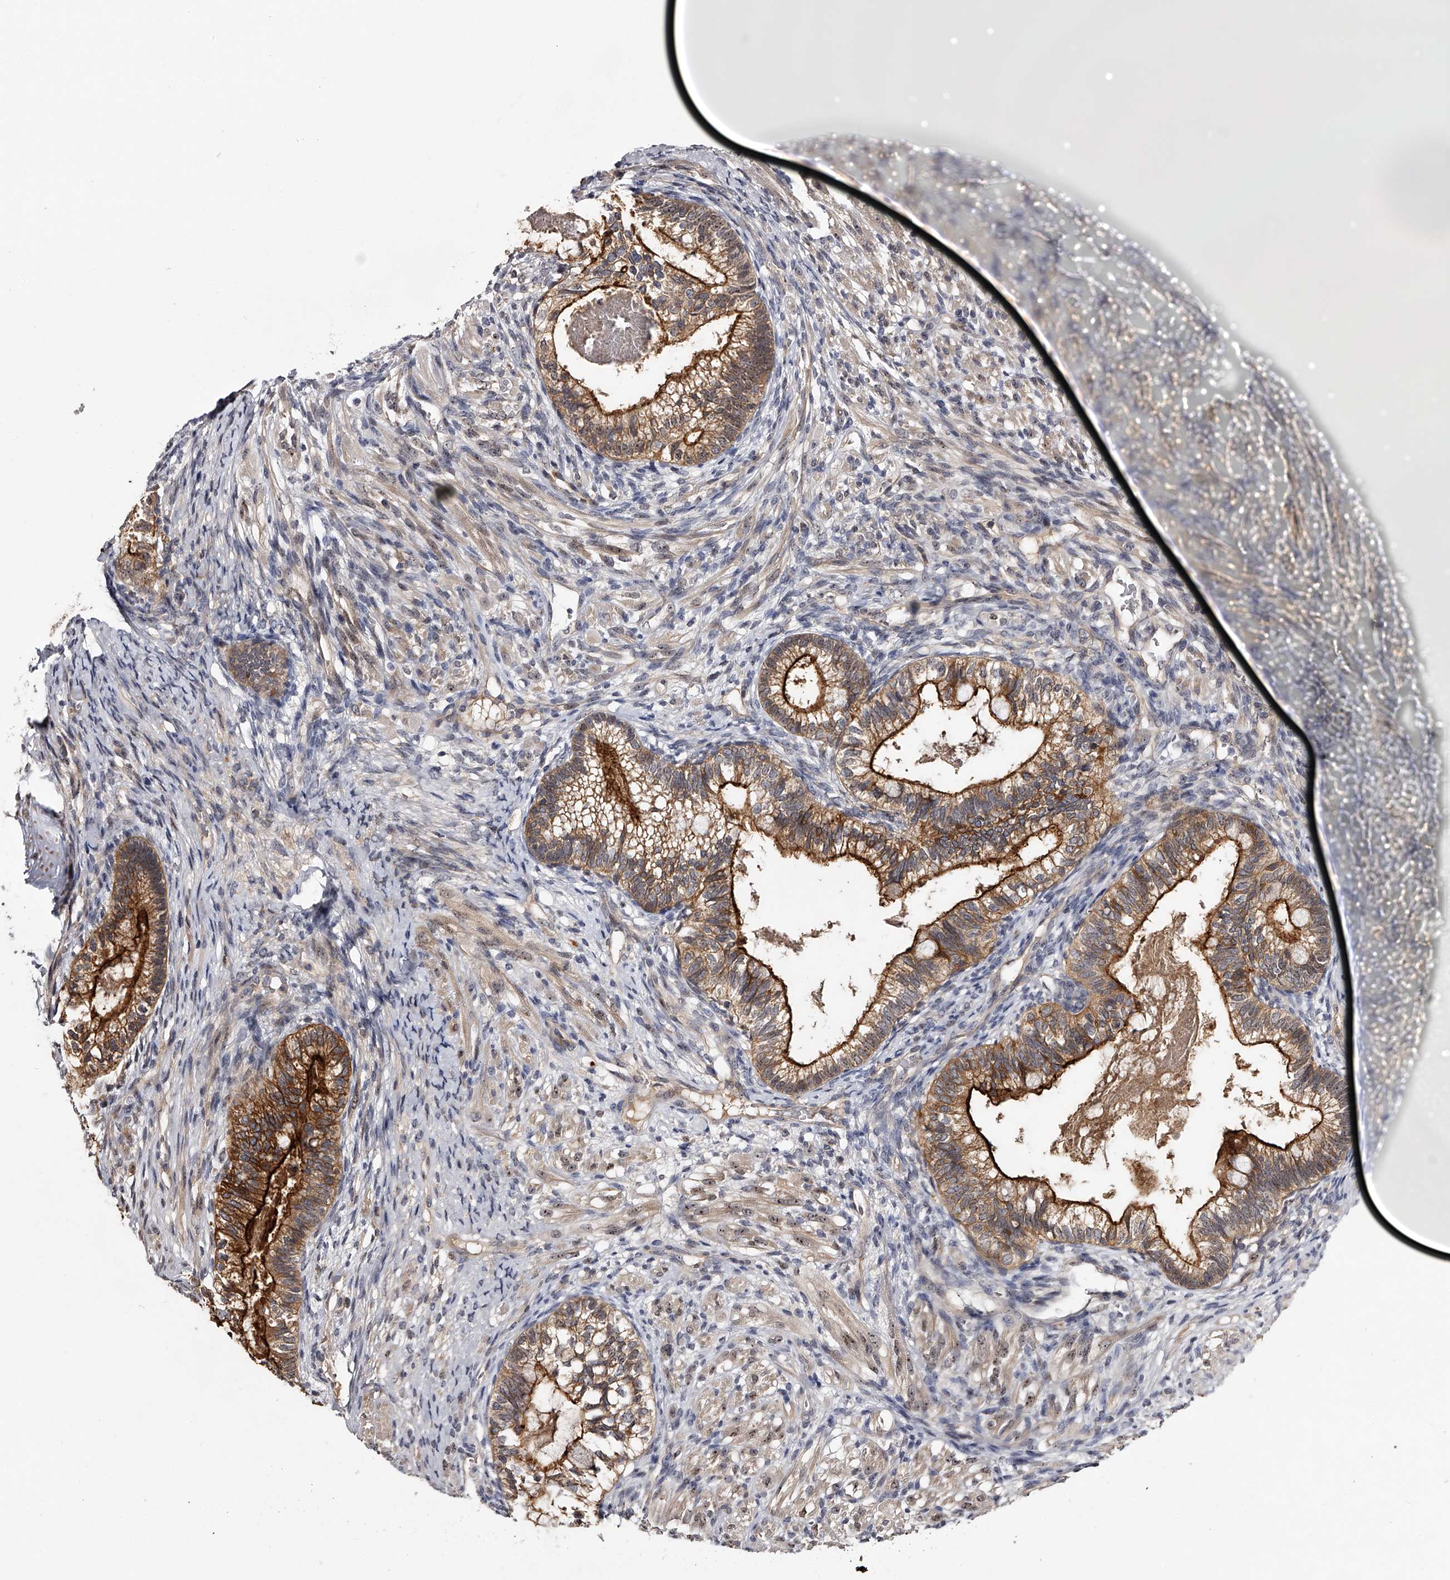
{"staining": {"intensity": "moderate", "quantity": ">75%", "location": "cytoplasmic/membranous"}, "tissue": "testis cancer", "cell_type": "Tumor cells", "image_type": "cancer", "snomed": [{"axis": "morphology", "description": "Seminoma, NOS"}, {"axis": "morphology", "description": "Carcinoma, Embryonal, NOS"}, {"axis": "topography", "description": "Testis"}], "caption": "Tumor cells display medium levels of moderate cytoplasmic/membranous positivity in about >75% of cells in human embryonal carcinoma (testis). The staining is performed using DAB (3,3'-diaminobenzidine) brown chromogen to label protein expression. The nuclei are counter-stained blue using hematoxylin.", "gene": "MDN1", "patient": {"sex": "male", "age": 28}}